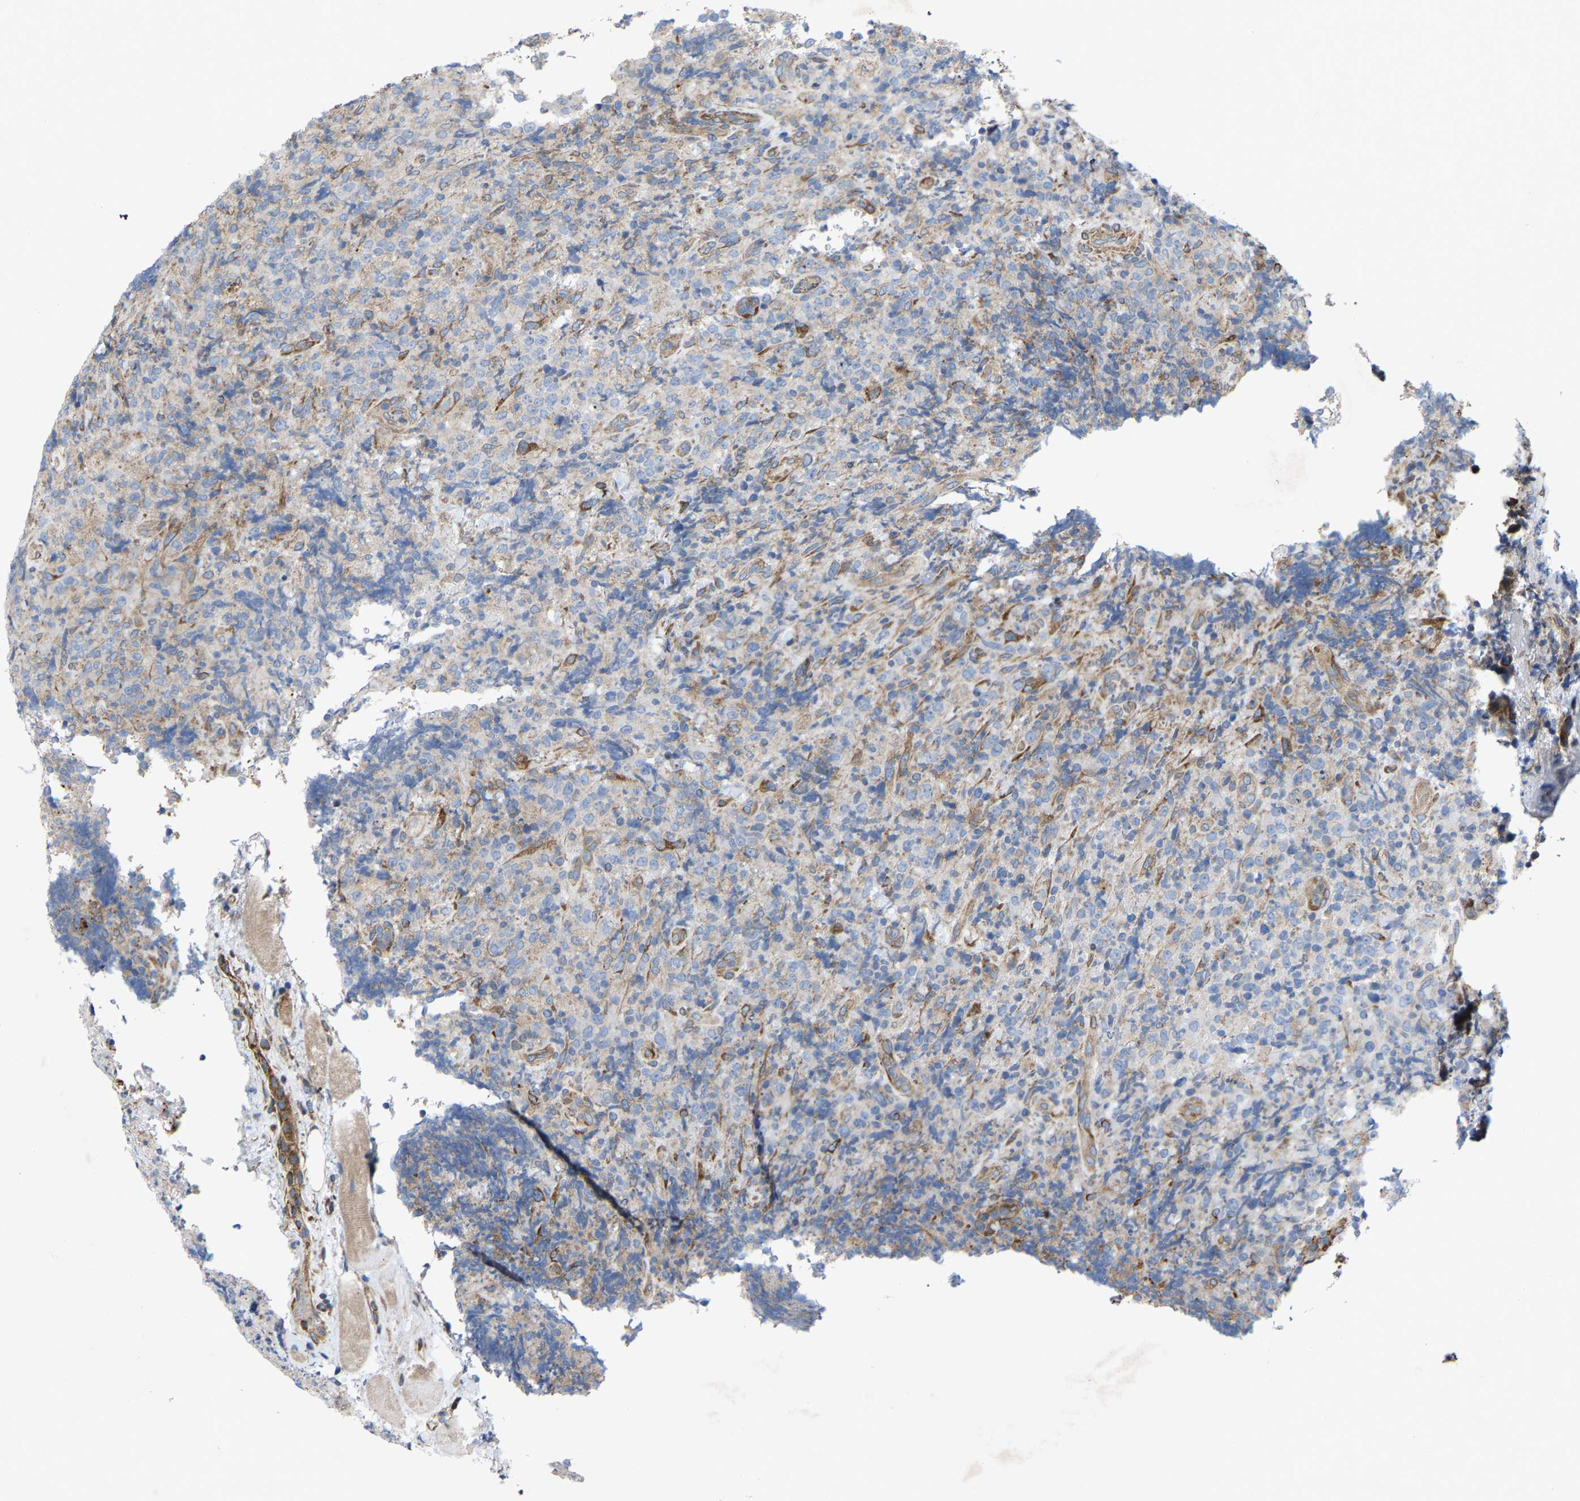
{"staining": {"intensity": "negative", "quantity": "none", "location": "none"}, "tissue": "lymphoma", "cell_type": "Tumor cells", "image_type": "cancer", "snomed": [{"axis": "morphology", "description": "Malignant lymphoma, non-Hodgkin's type, High grade"}, {"axis": "topography", "description": "Tonsil"}], "caption": "IHC photomicrograph of lymphoma stained for a protein (brown), which demonstrates no expression in tumor cells.", "gene": "TOR1B", "patient": {"sex": "female", "age": 36}}